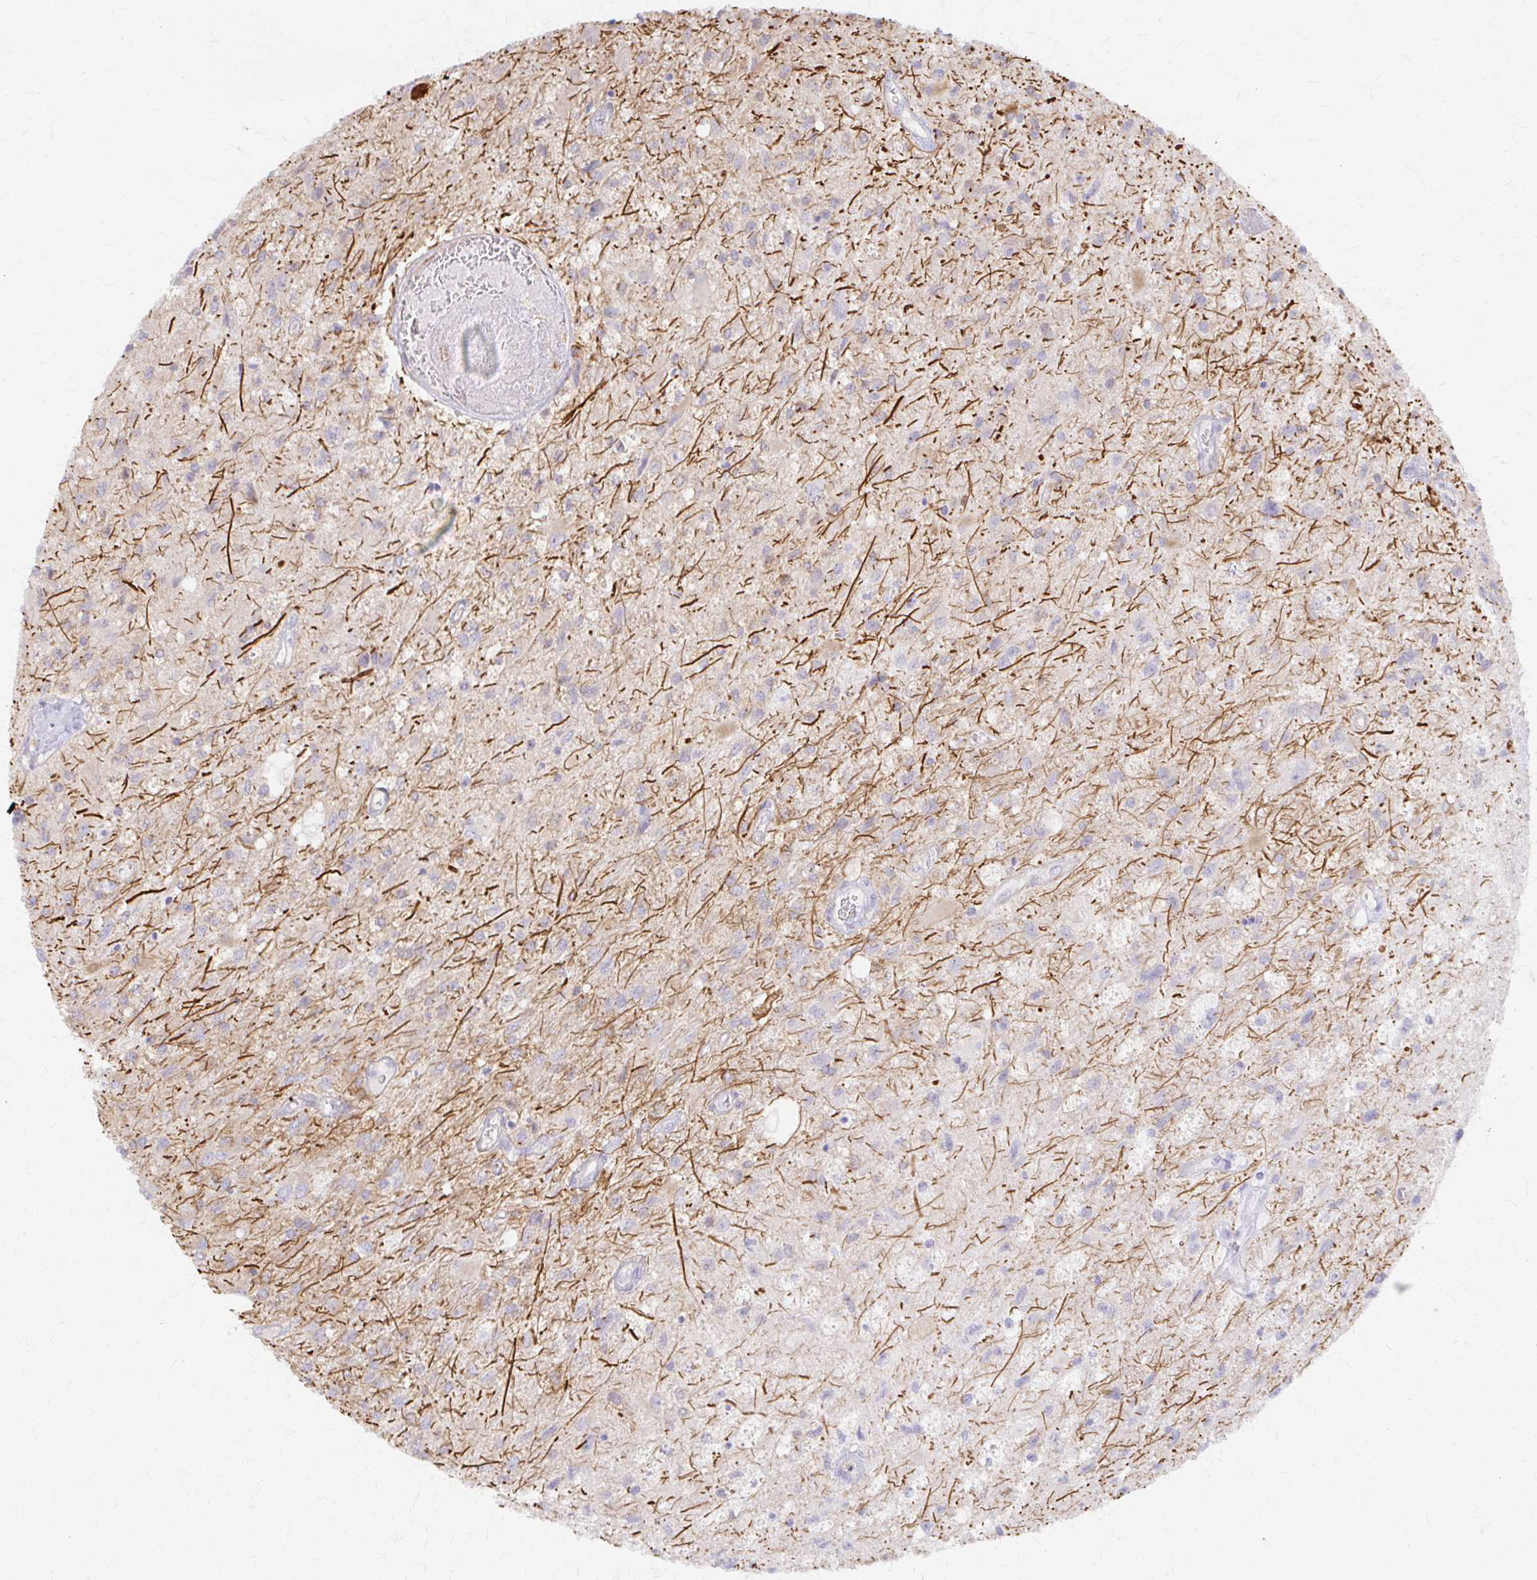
{"staining": {"intensity": "negative", "quantity": "none", "location": "none"}, "tissue": "glioma", "cell_type": "Tumor cells", "image_type": "cancer", "snomed": [{"axis": "morphology", "description": "Glioma, malignant, High grade"}, {"axis": "topography", "description": "Brain"}], "caption": "High magnification brightfield microscopy of glioma stained with DAB (3,3'-diaminobenzidine) (brown) and counterstained with hematoxylin (blue): tumor cells show no significant staining. (DAB (3,3'-diaminobenzidine) IHC with hematoxylin counter stain).", "gene": "ARHGAP35", "patient": {"sex": "female", "age": 70}}